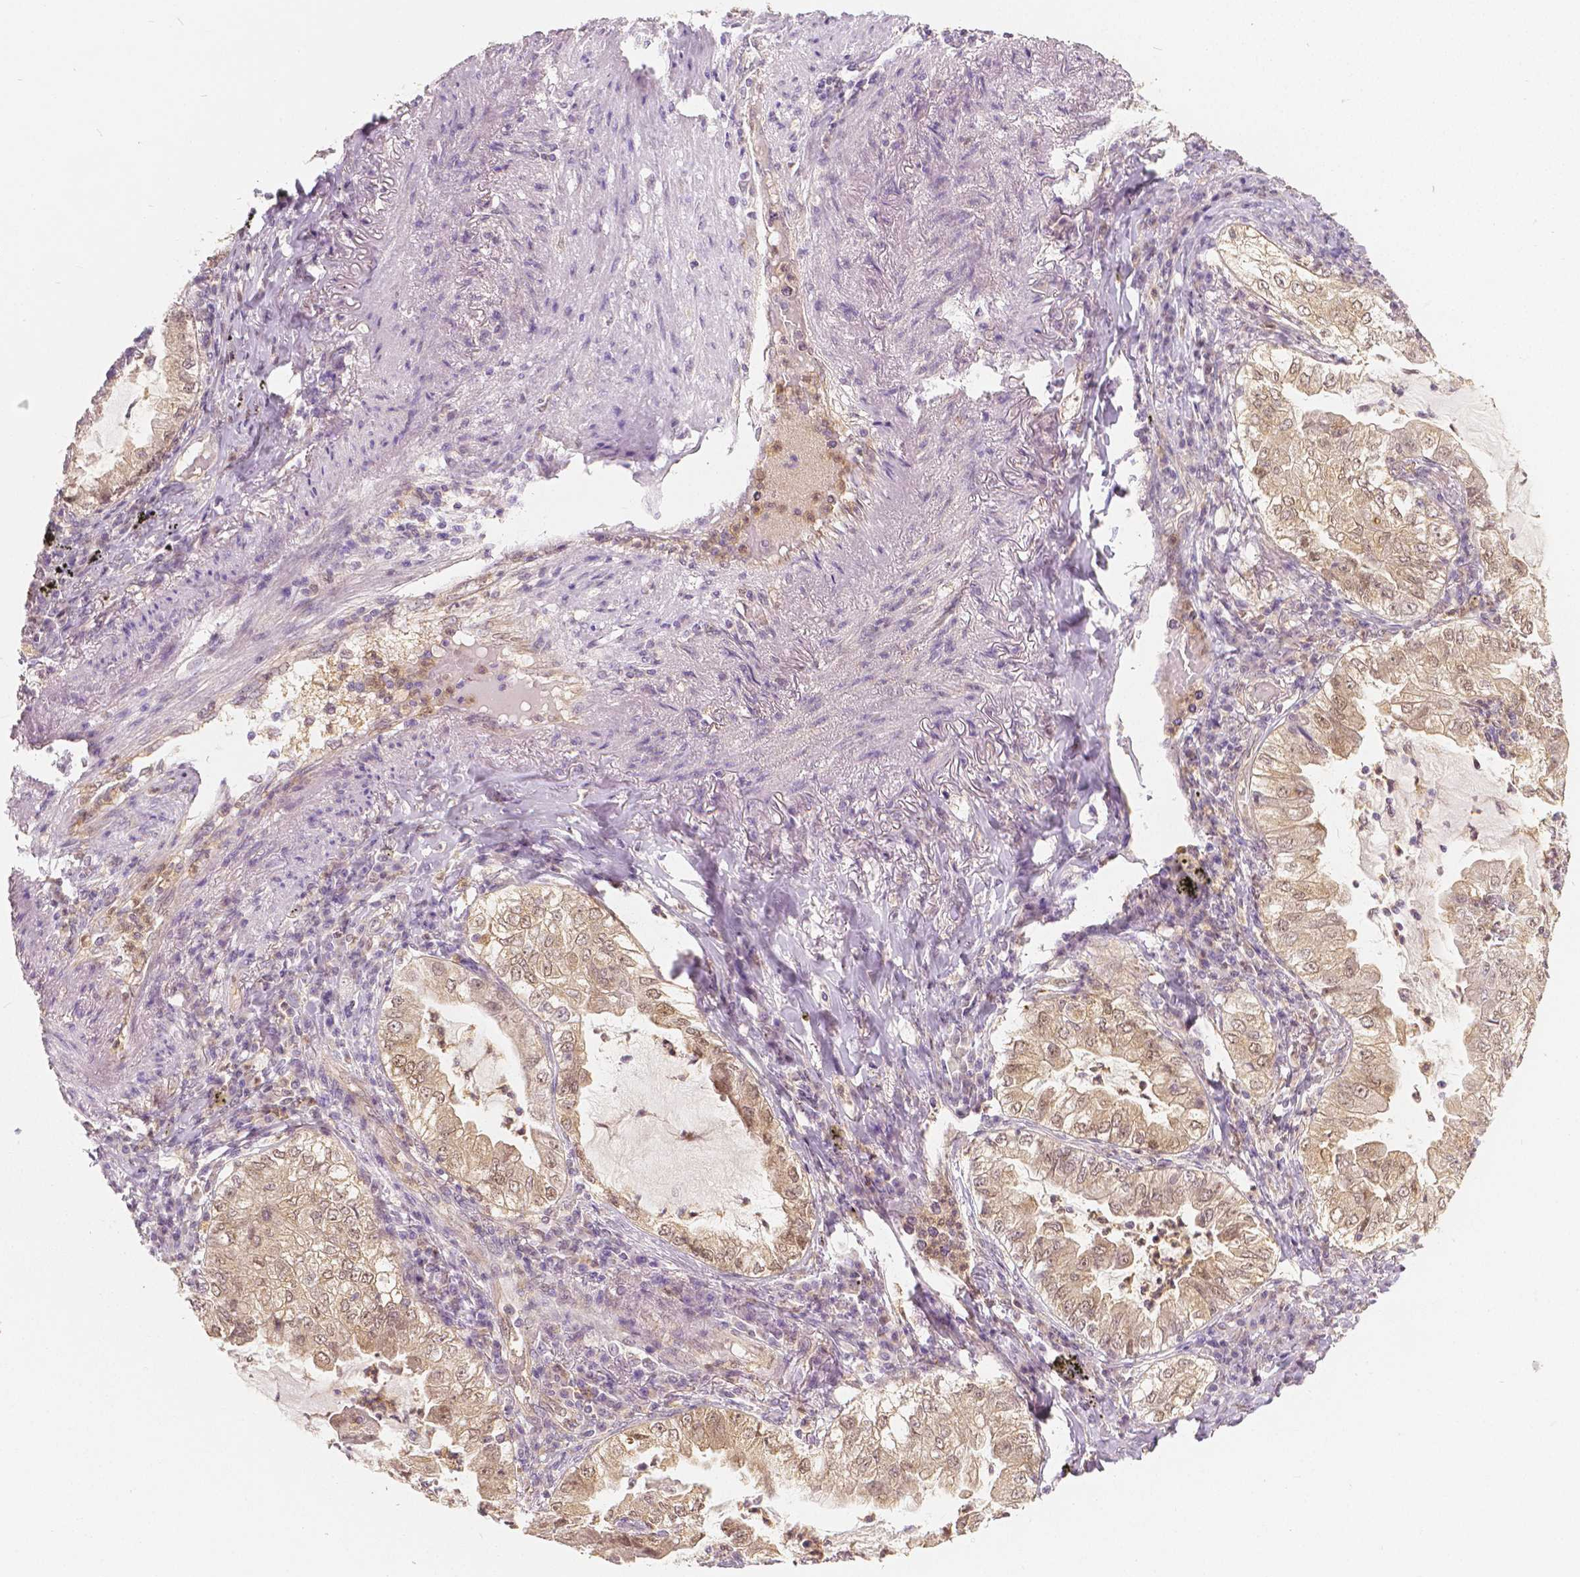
{"staining": {"intensity": "weak", "quantity": ">75%", "location": "cytoplasmic/membranous,nuclear"}, "tissue": "lung cancer", "cell_type": "Tumor cells", "image_type": "cancer", "snomed": [{"axis": "morphology", "description": "Adenocarcinoma, NOS"}, {"axis": "topography", "description": "Lung"}], "caption": "High-power microscopy captured an immunohistochemistry (IHC) photomicrograph of adenocarcinoma (lung), revealing weak cytoplasmic/membranous and nuclear expression in approximately >75% of tumor cells.", "gene": "NAPRT", "patient": {"sex": "female", "age": 73}}